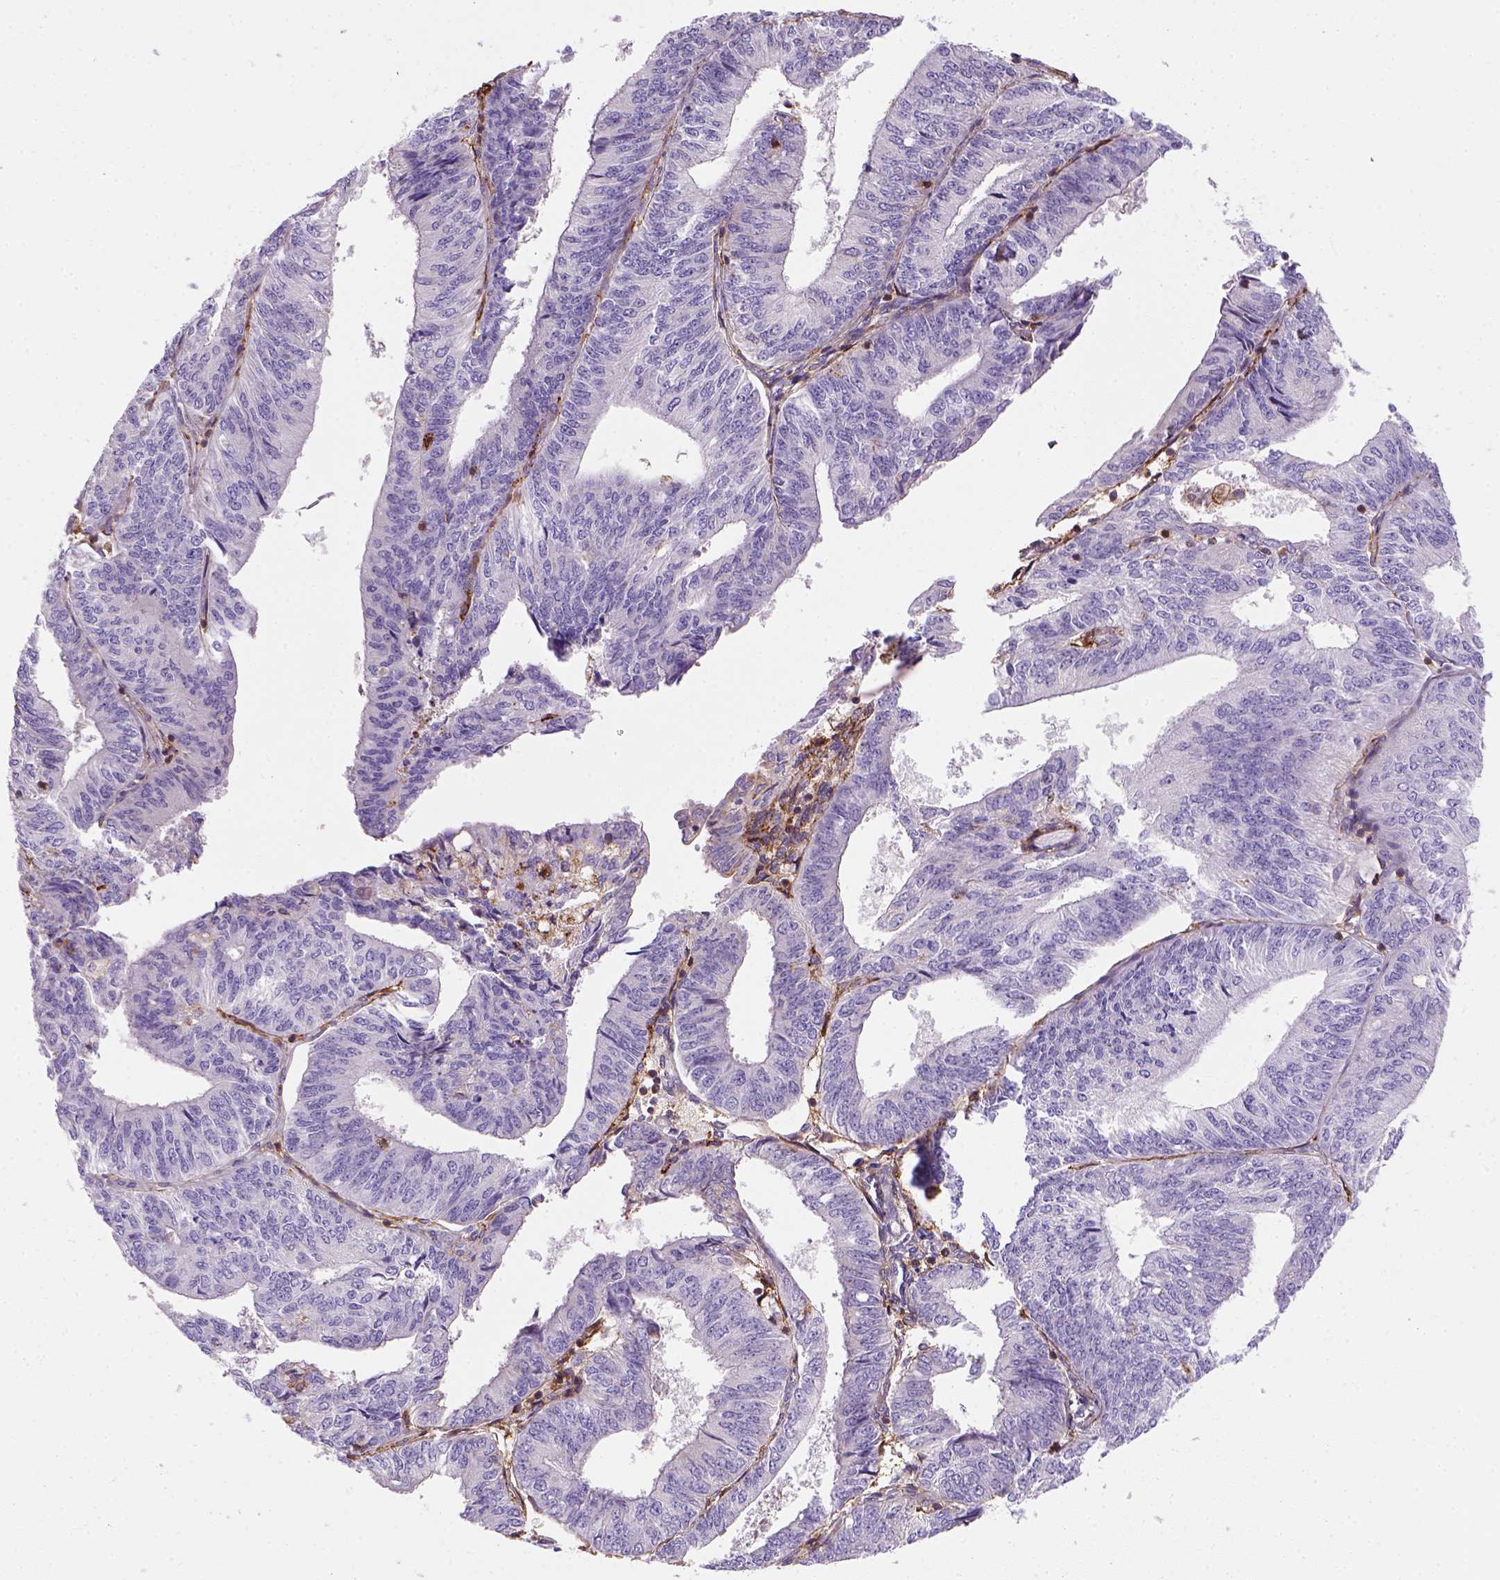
{"staining": {"intensity": "negative", "quantity": "none", "location": "none"}, "tissue": "endometrial cancer", "cell_type": "Tumor cells", "image_type": "cancer", "snomed": [{"axis": "morphology", "description": "Adenocarcinoma, NOS"}, {"axis": "topography", "description": "Endometrium"}], "caption": "This is an immunohistochemistry (IHC) micrograph of human endometrial cancer. There is no positivity in tumor cells.", "gene": "GPRC5D", "patient": {"sex": "female", "age": 58}}